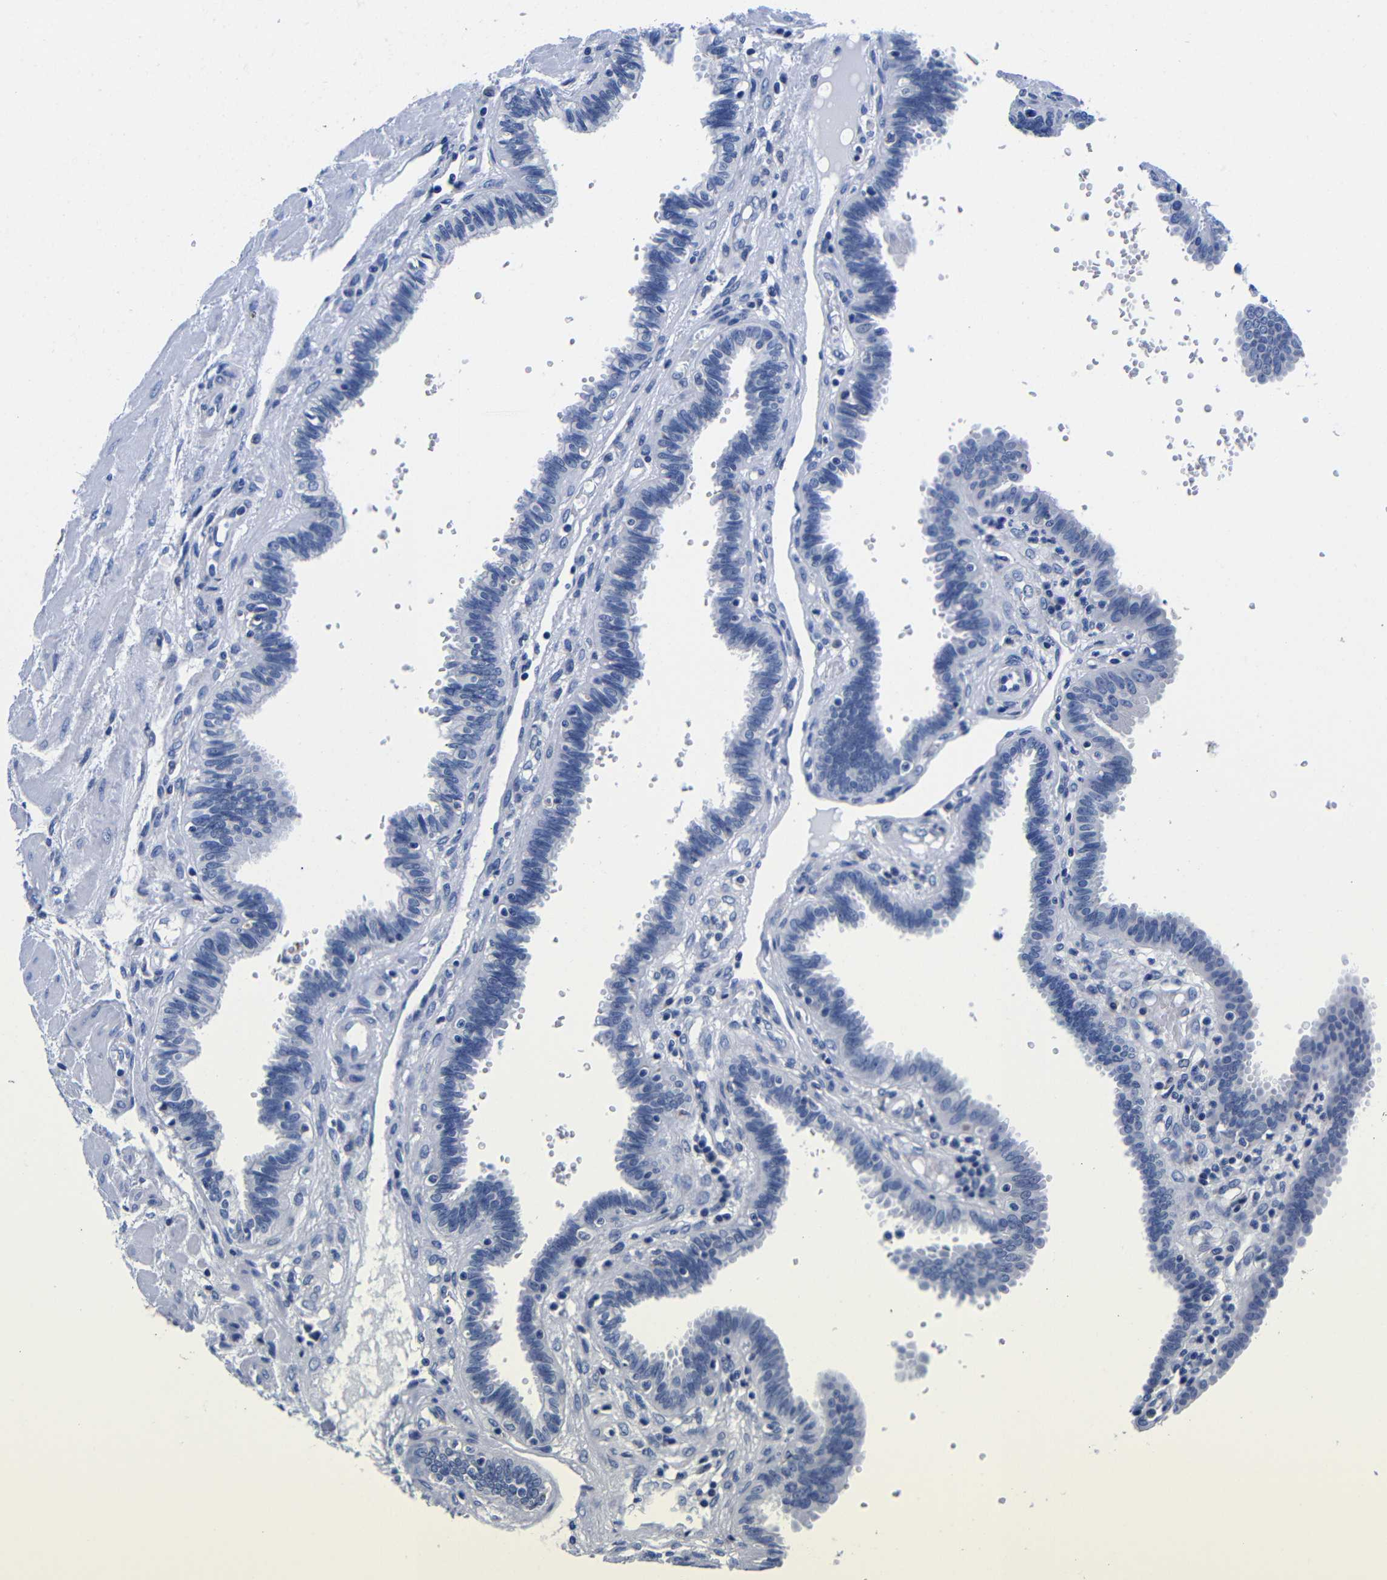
{"staining": {"intensity": "negative", "quantity": "none", "location": "none"}, "tissue": "fallopian tube", "cell_type": "Glandular cells", "image_type": "normal", "snomed": [{"axis": "morphology", "description": "Normal tissue, NOS"}, {"axis": "topography", "description": "Fallopian tube"}], "caption": "IHC histopathology image of benign fallopian tube: fallopian tube stained with DAB (3,3'-diaminobenzidine) displays no significant protein positivity in glandular cells.", "gene": "CLEC4G", "patient": {"sex": "female", "age": 32}}